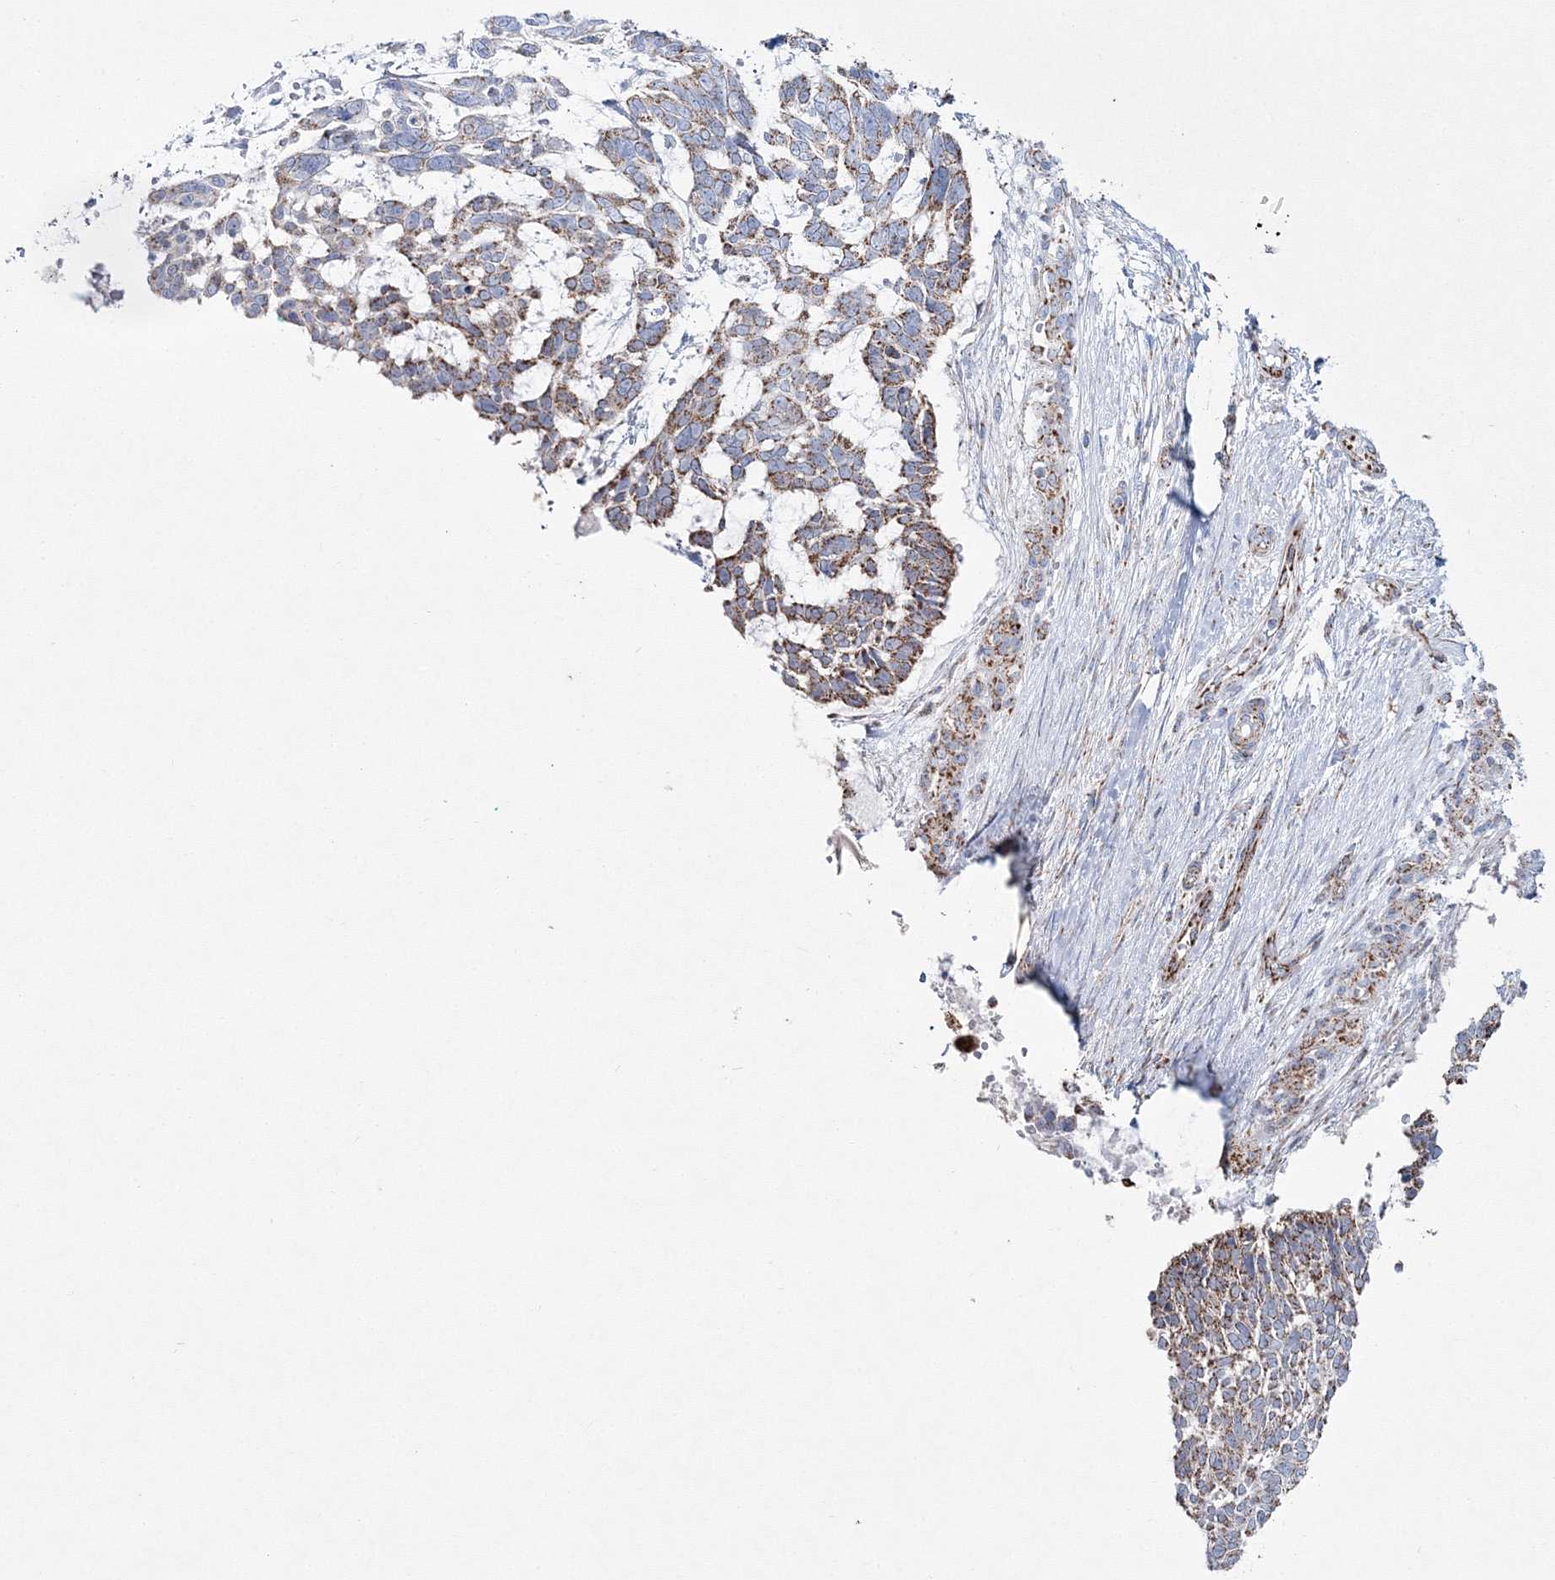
{"staining": {"intensity": "moderate", "quantity": "25%-75%", "location": "cytoplasmic/membranous"}, "tissue": "skin cancer", "cell_type": "Tumor cells", "image_type": "cancer", "snomed": [{"axis": "morphology", "description": "Basal cell carcinoma"}, {"axis": "topography", "description": "Skin"}], "caption": "IHC staining of skin basal cell carcinoma, which exhibits medium levels of moderate cytoplasmic/membranous positivity in about 25%-75% of tumor cells indicating moderate cytoplasmic/membranous protein staining. The staining was performed using DAB (3,3'-diaminobenzidine) (brown) for protein detection and nuclei were counterstained in hematoxylin (blue).", "gene": "HIBCH", "patient": {"sex": "male", "age": 88}}